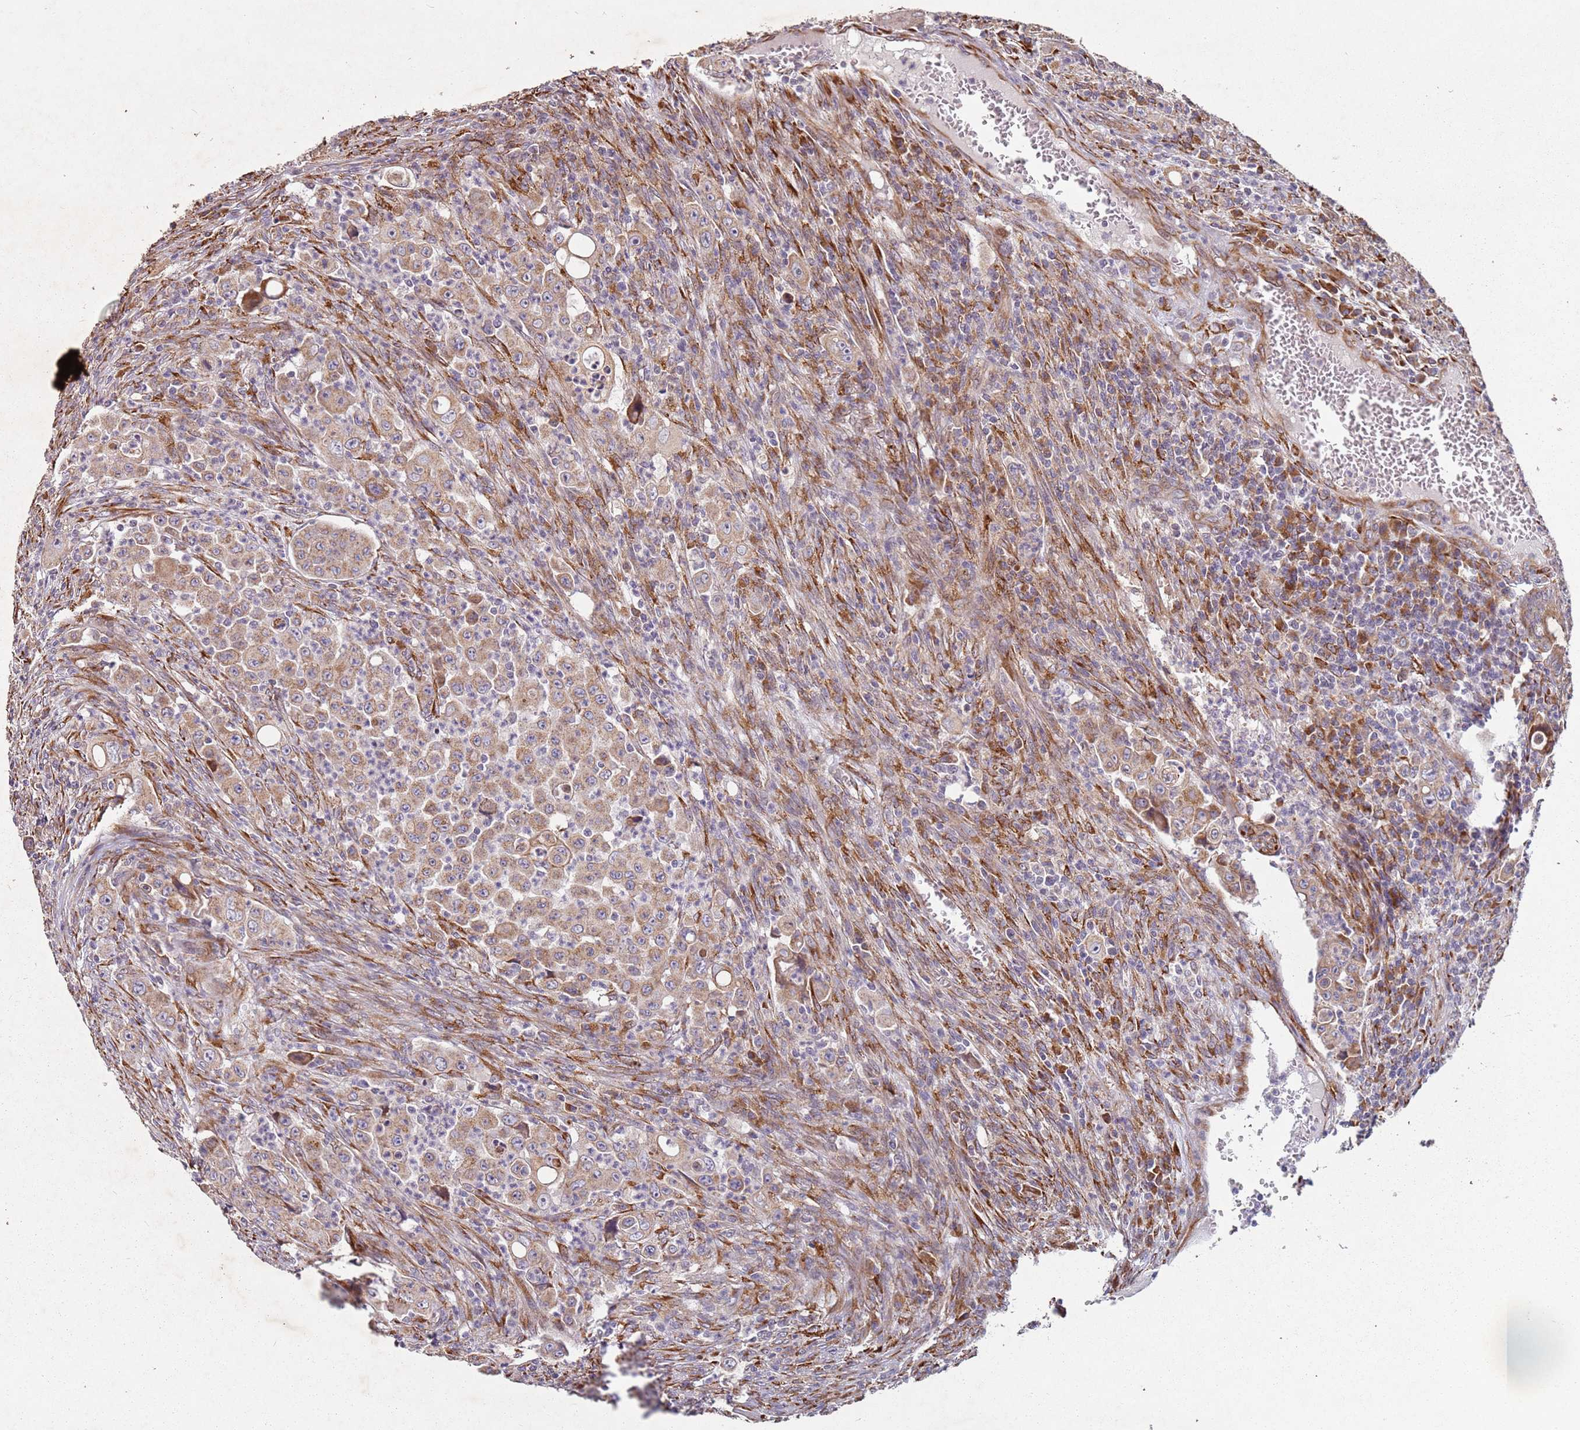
{"staining": {"intensity": "moderate", "quantity": ">75%", "location": "cytoplasmic/membranous"}, "tissue": "colorectal cancer", "cell_type": "Tumor cells", "image_type": "cancer", "snomed": [{"axis": "morphology", "description": "Adenocarcinoma, NOS"}, {"axis": "topography", "description": "Colon"}], "caption": "Adenocarcinoma (colorectal) was stained to show a protein in brown. There is medium levels of moderate cytoplasmic/membranous expression in about >75% of tumor cells. (brown staining indicates protein expression, while blue staining denotes nuclei).", "gene": "ARFRP1", "patient": {"sex": "male", "age": 51}}